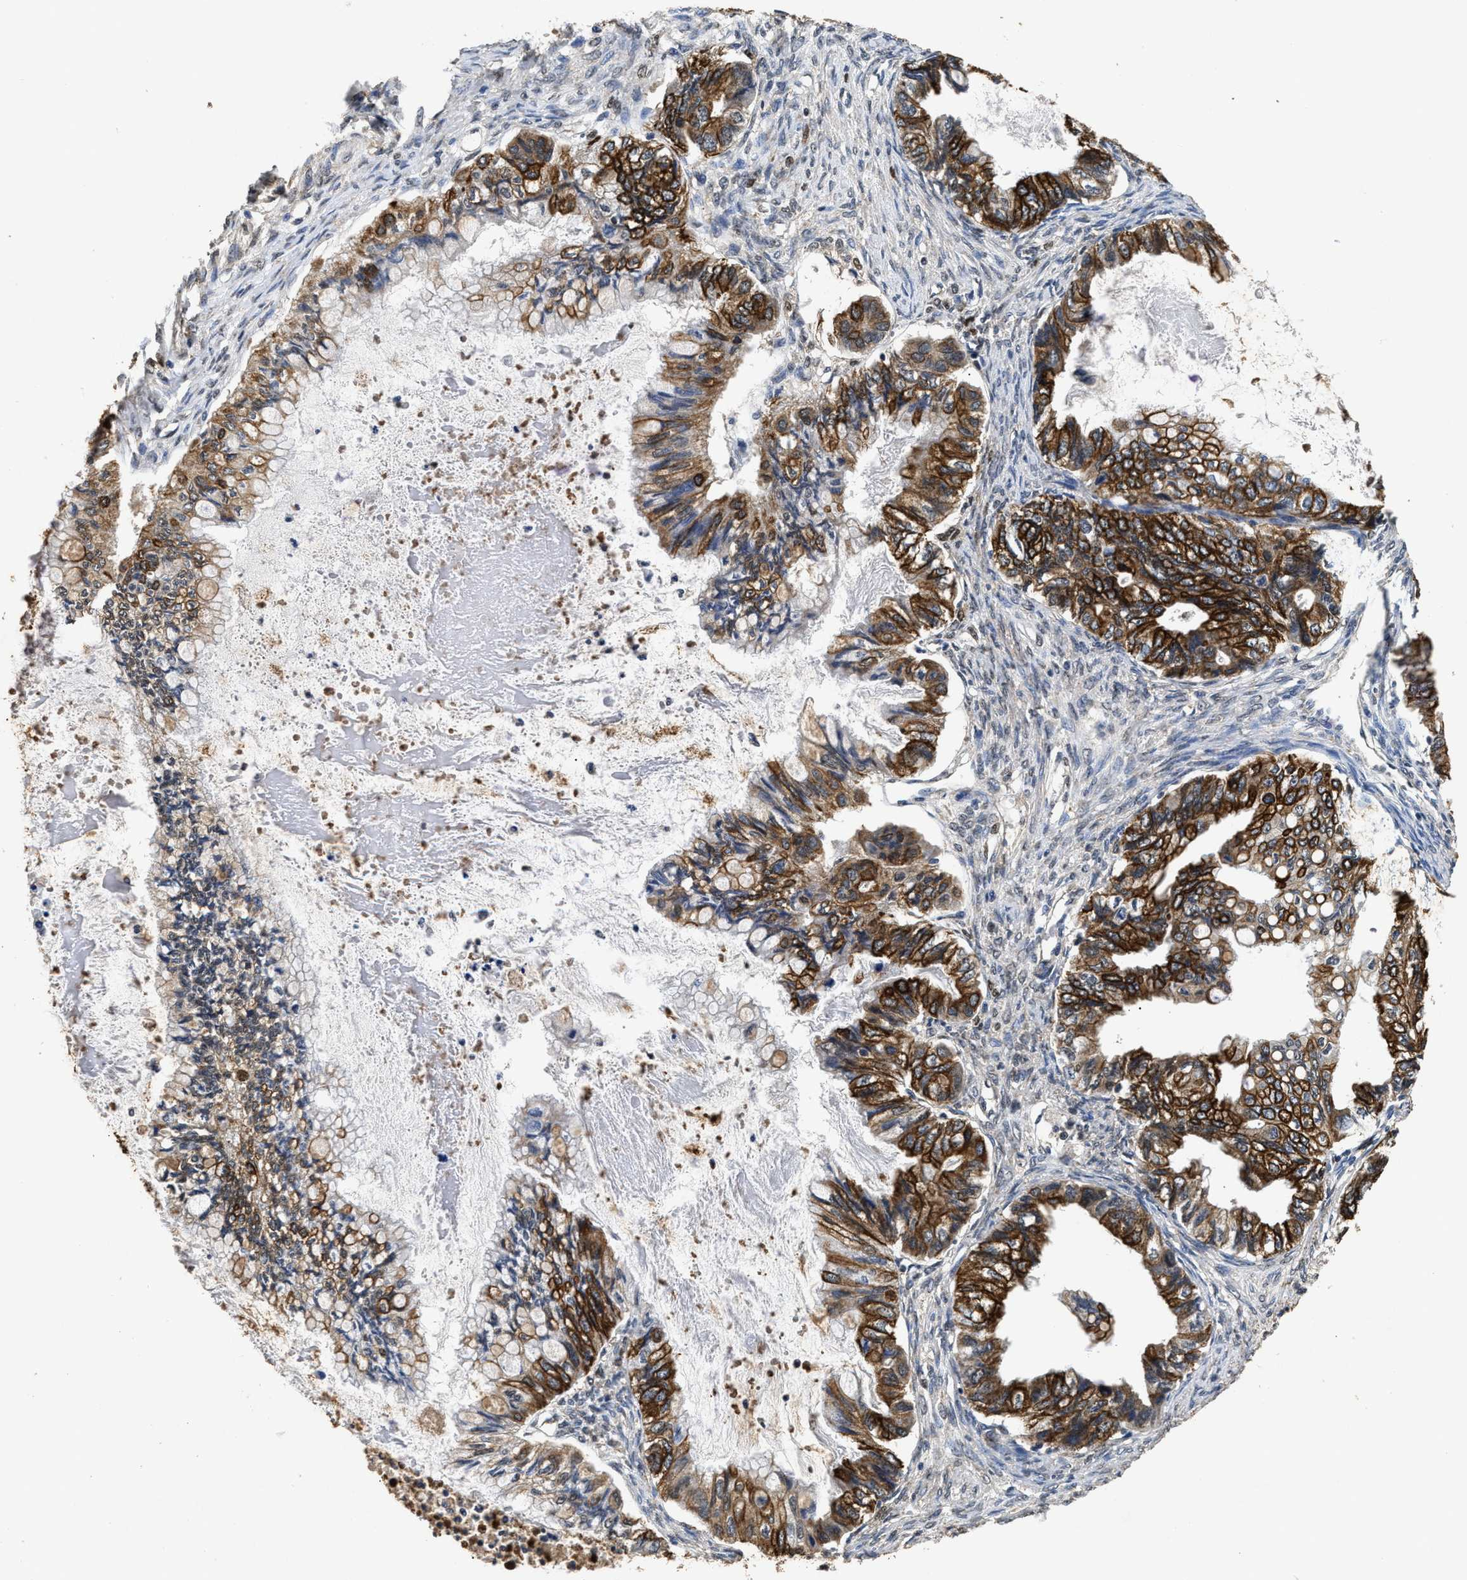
{"staining": {"intensity": "strong", "quantity": ">75%", "location": "cytoplasmic/membranous"}, "tissue": "ovarian cancer", "cell_type": "Tumor cells", "image_type": "cancer", "snomed": [{"axis": "morphology", "description": "Cystadenocarcinoma, mucinous, NOS"}, {"axis": "topography", "description": "Ovary"}], "caption": "Tumor cells display high levels of strong cytoplasmic/membranous staining in approximately >75% of cells in ovarian cancer. The staining was performed using DAB (3,3'-diaminobenzidine) to visualize the protein expression in brown, while the nuclei were stained in blue with hematoxylin (Magnification: 20x).", "gene": "CTNNA1", "patient": {"sex": "female", "age": 80}}